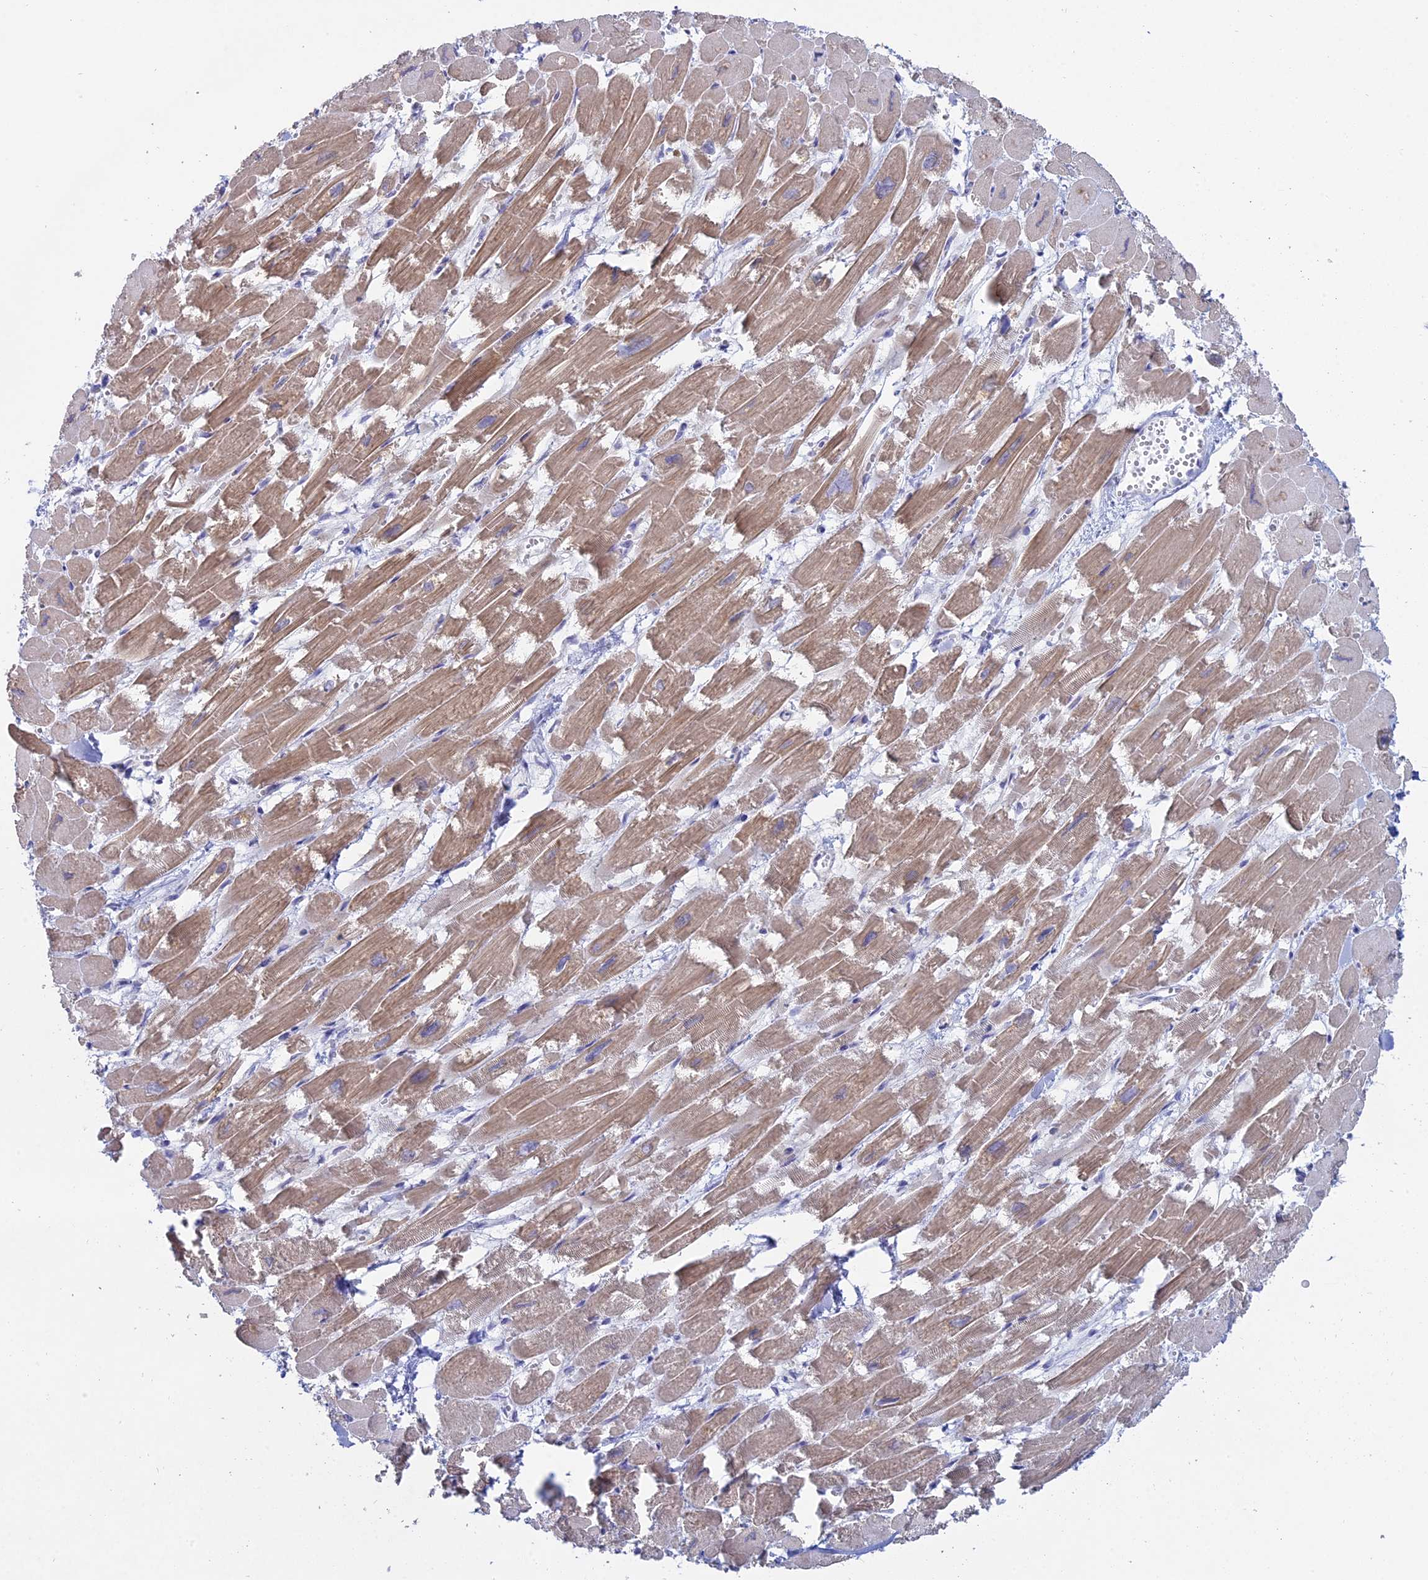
{"staining": {"intensity": "moderate", "quantity": "25%-75%", "location": "cytoplasmic/membranous"}, "tissue": "heart muscle", "cell_type": "Cardiomyocytes", "image_type": "normal", "snomed": [{"axis": "morphology", "description": "Normal tissue, NOS"}, {"axis": "topography", "description": "Heart"}], "caption": "A brown stain labels moderate cytoplasmic/membranous expression of a protein in cardiomyocytes of normal human heart muscle.", "gene": "MYO5B", "patient": {"sex": "male", "age": 54}}